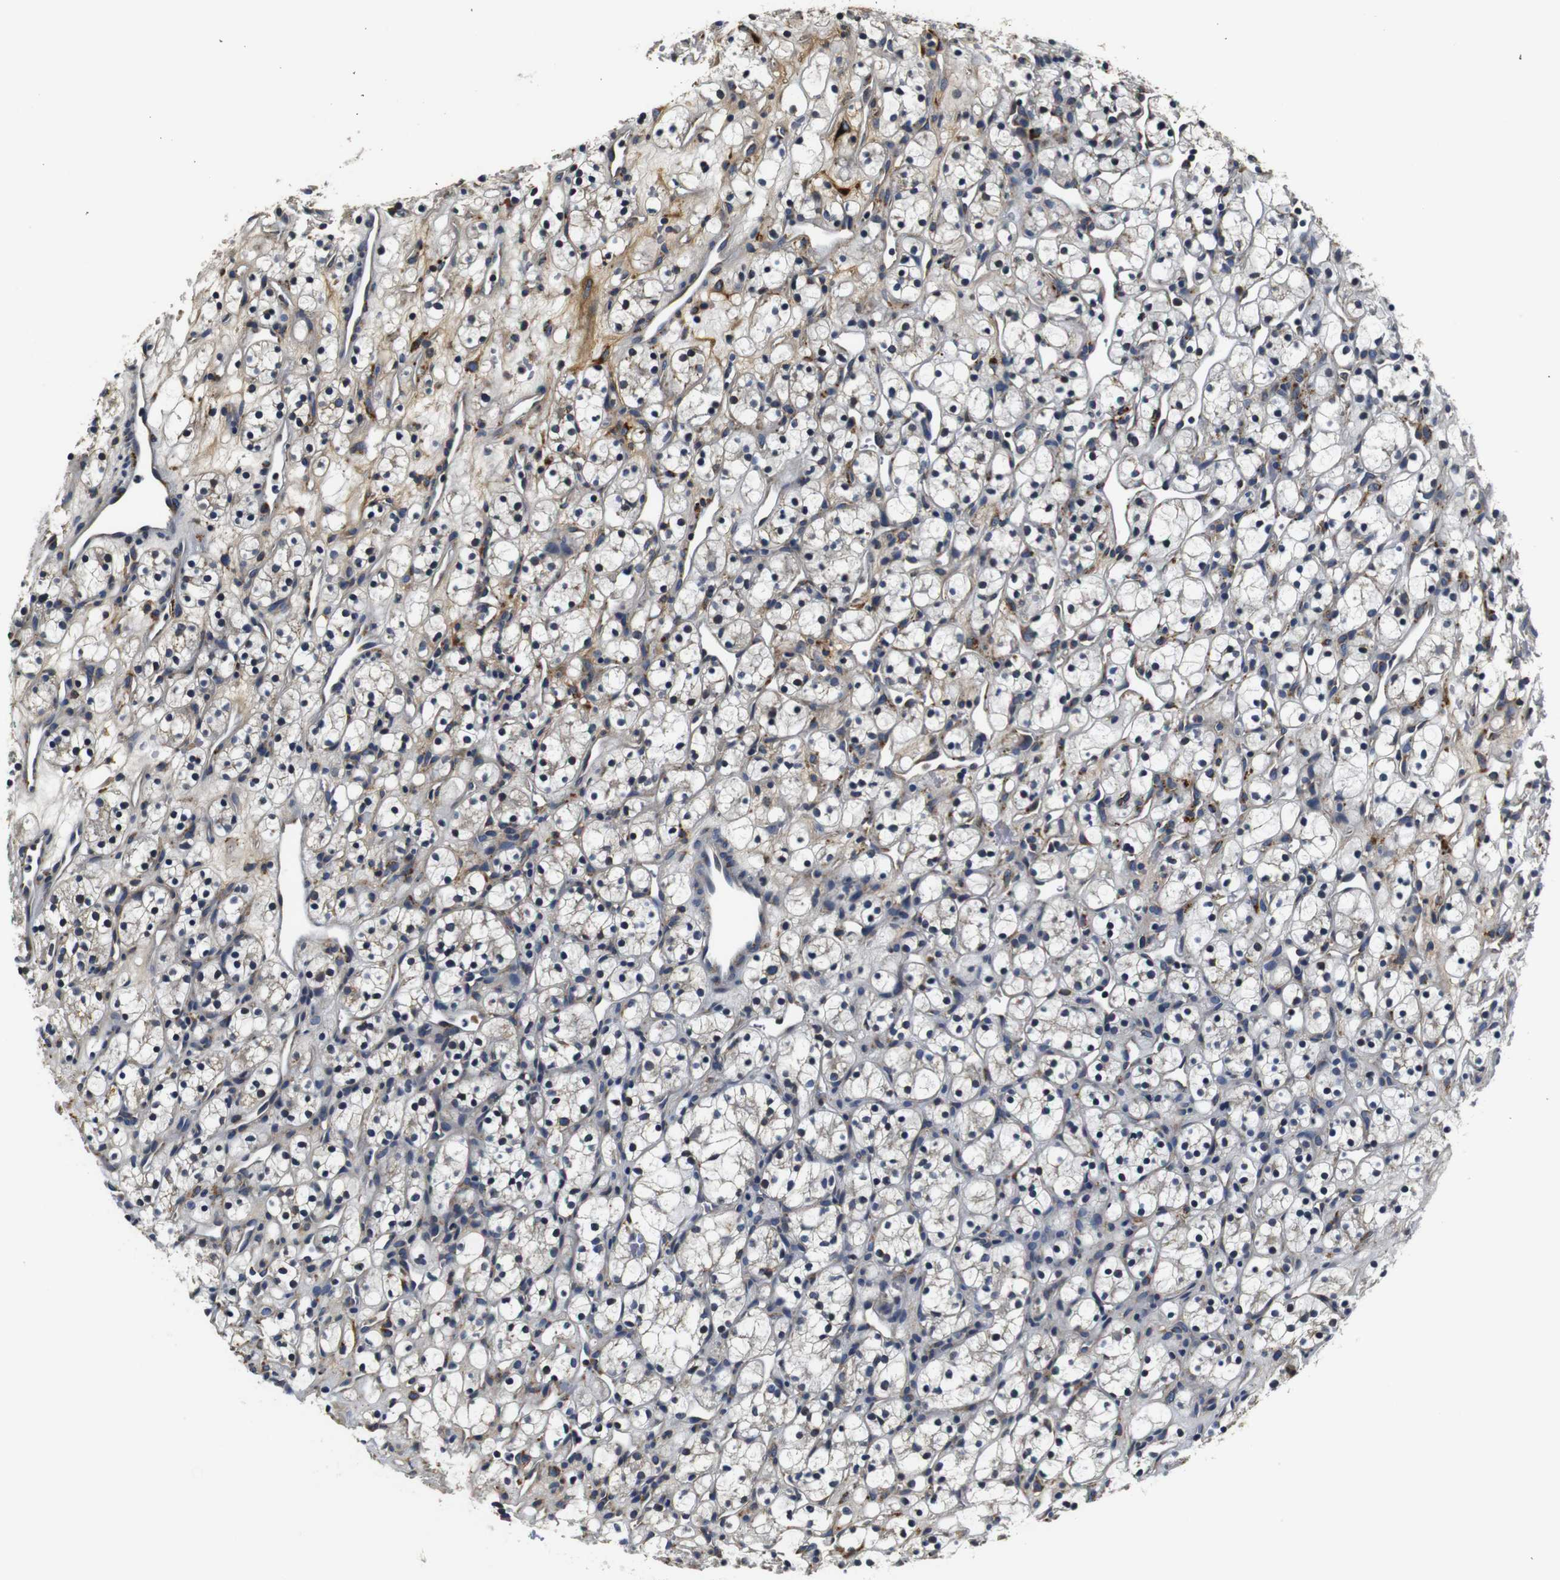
{"staining": {"intensity": "weak", "quantity": "<25%", "location": "cytoplasmic/membranous"}, "tissue": "renal cancer", "cell_type": "Tumor cells", "image_type": "cancer", "snomed": [{"axis": "morphology", "description": "Adenocarcinoma, NOS"}, {"axis": "topography", "description": "Kidney"}], "caption": "A photomicrograph of human adenocarcinoma (renal) is negative for staining in tumor cells. The staining was performed using DAB to visualize the protein expression in brown, while the nuclei were stained in blue with hematoxylin (Magnification: 20x).", "gene": "COL1A1", "patient": {"sex": "female", "age": 60}}